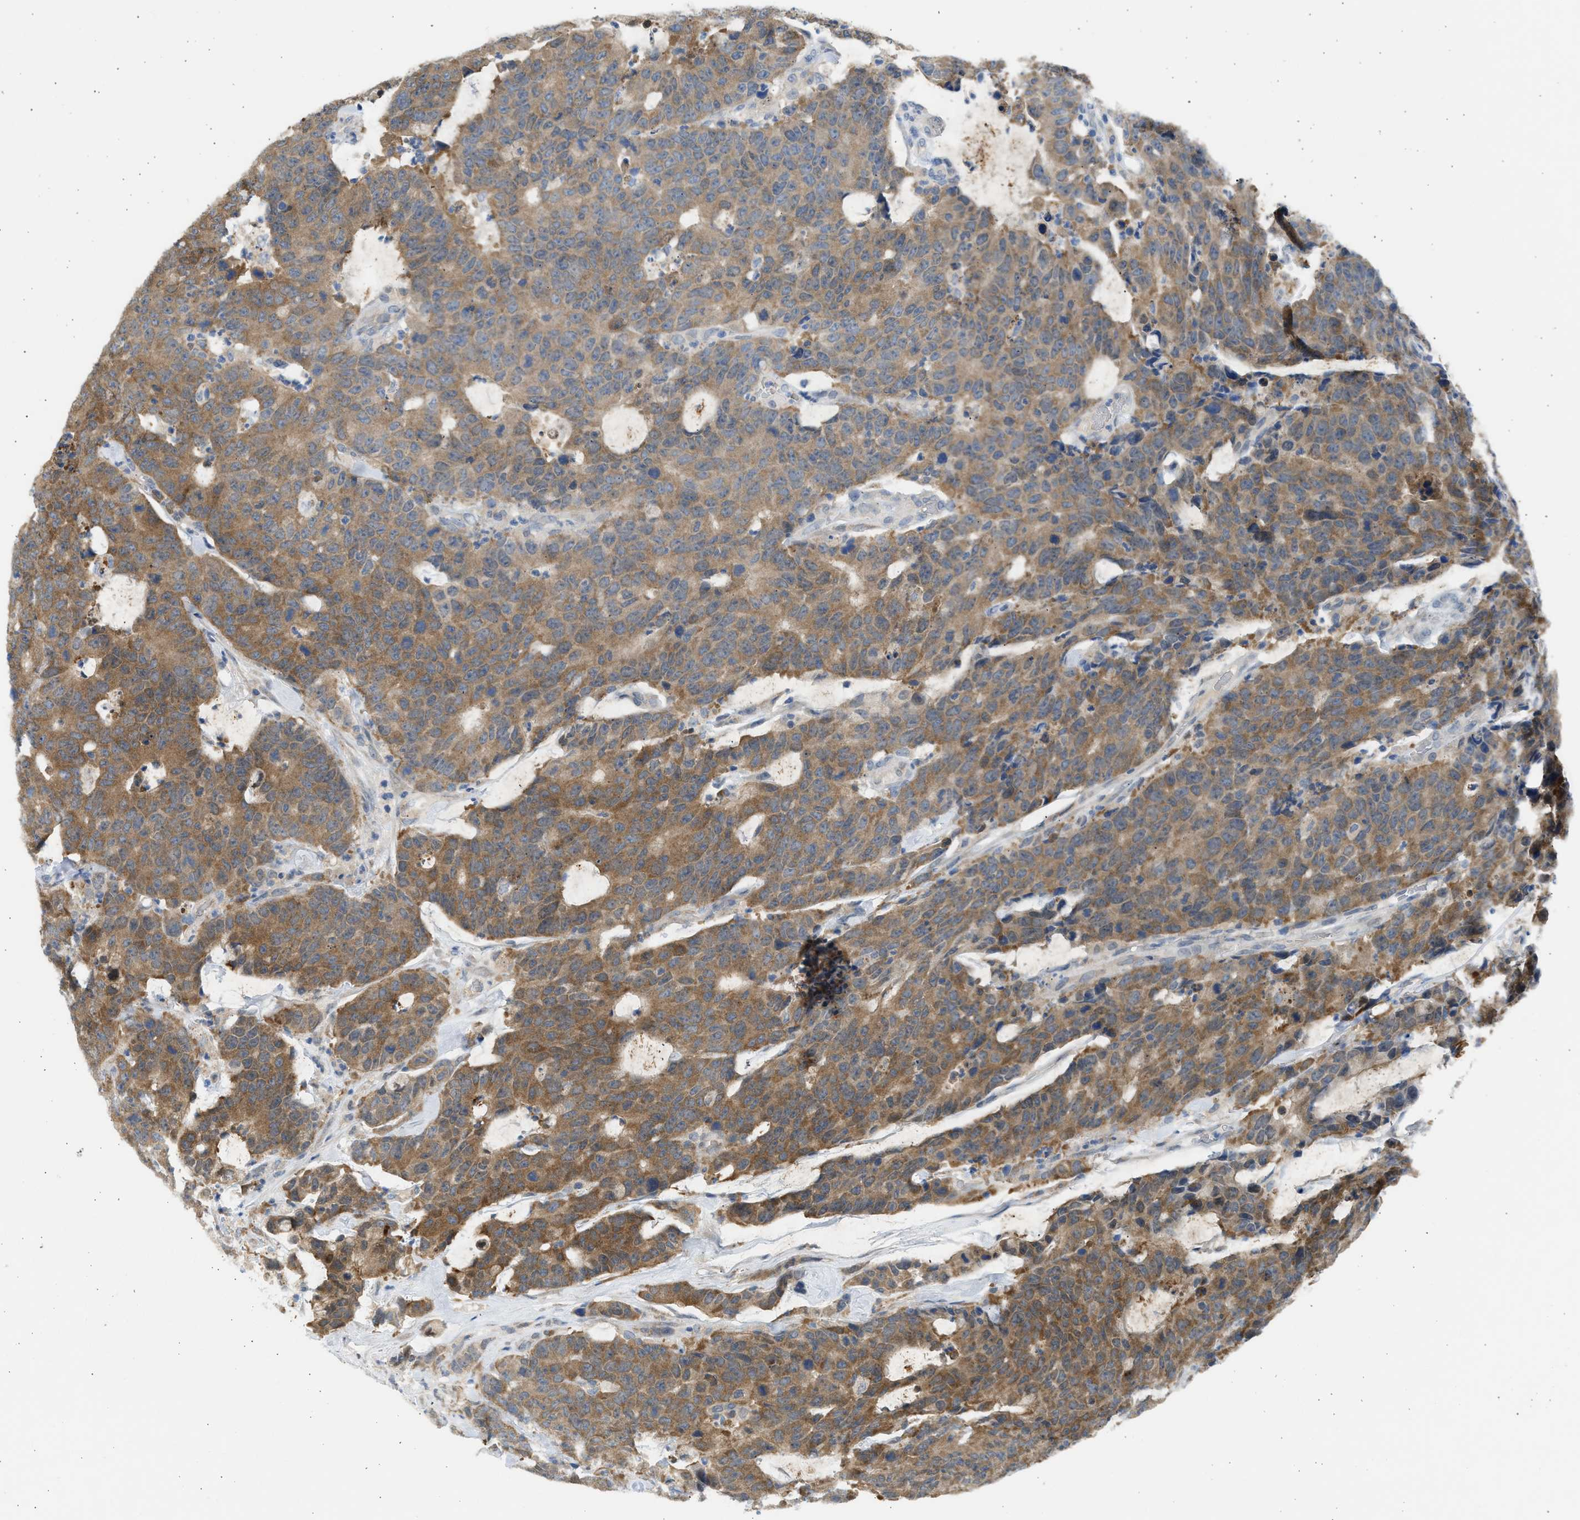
{"staining": {"intensity": "moderate", "quantity": ">75%", "location": "cytoplasmic/membranous"}, "tissue": "colorectal cancer", "cell_type": "Tumor cells", "image_type": "cancer", "snomed": [{"axis": "morphology", "description": "Adenocarcinoma, NOS"}, {"axis": "topography", "description": "Colon"}], "caption": "Immunohistochemistry (DAB (3,3'-diaminobenzidine)) staining of colorectal adenocarcinoma shows moderate cytoplasmic/membranous protein staining in approximately >75% of tumor cells.", "gene": "MAPK7", "patient": {"sex": "female", "age": 86}}